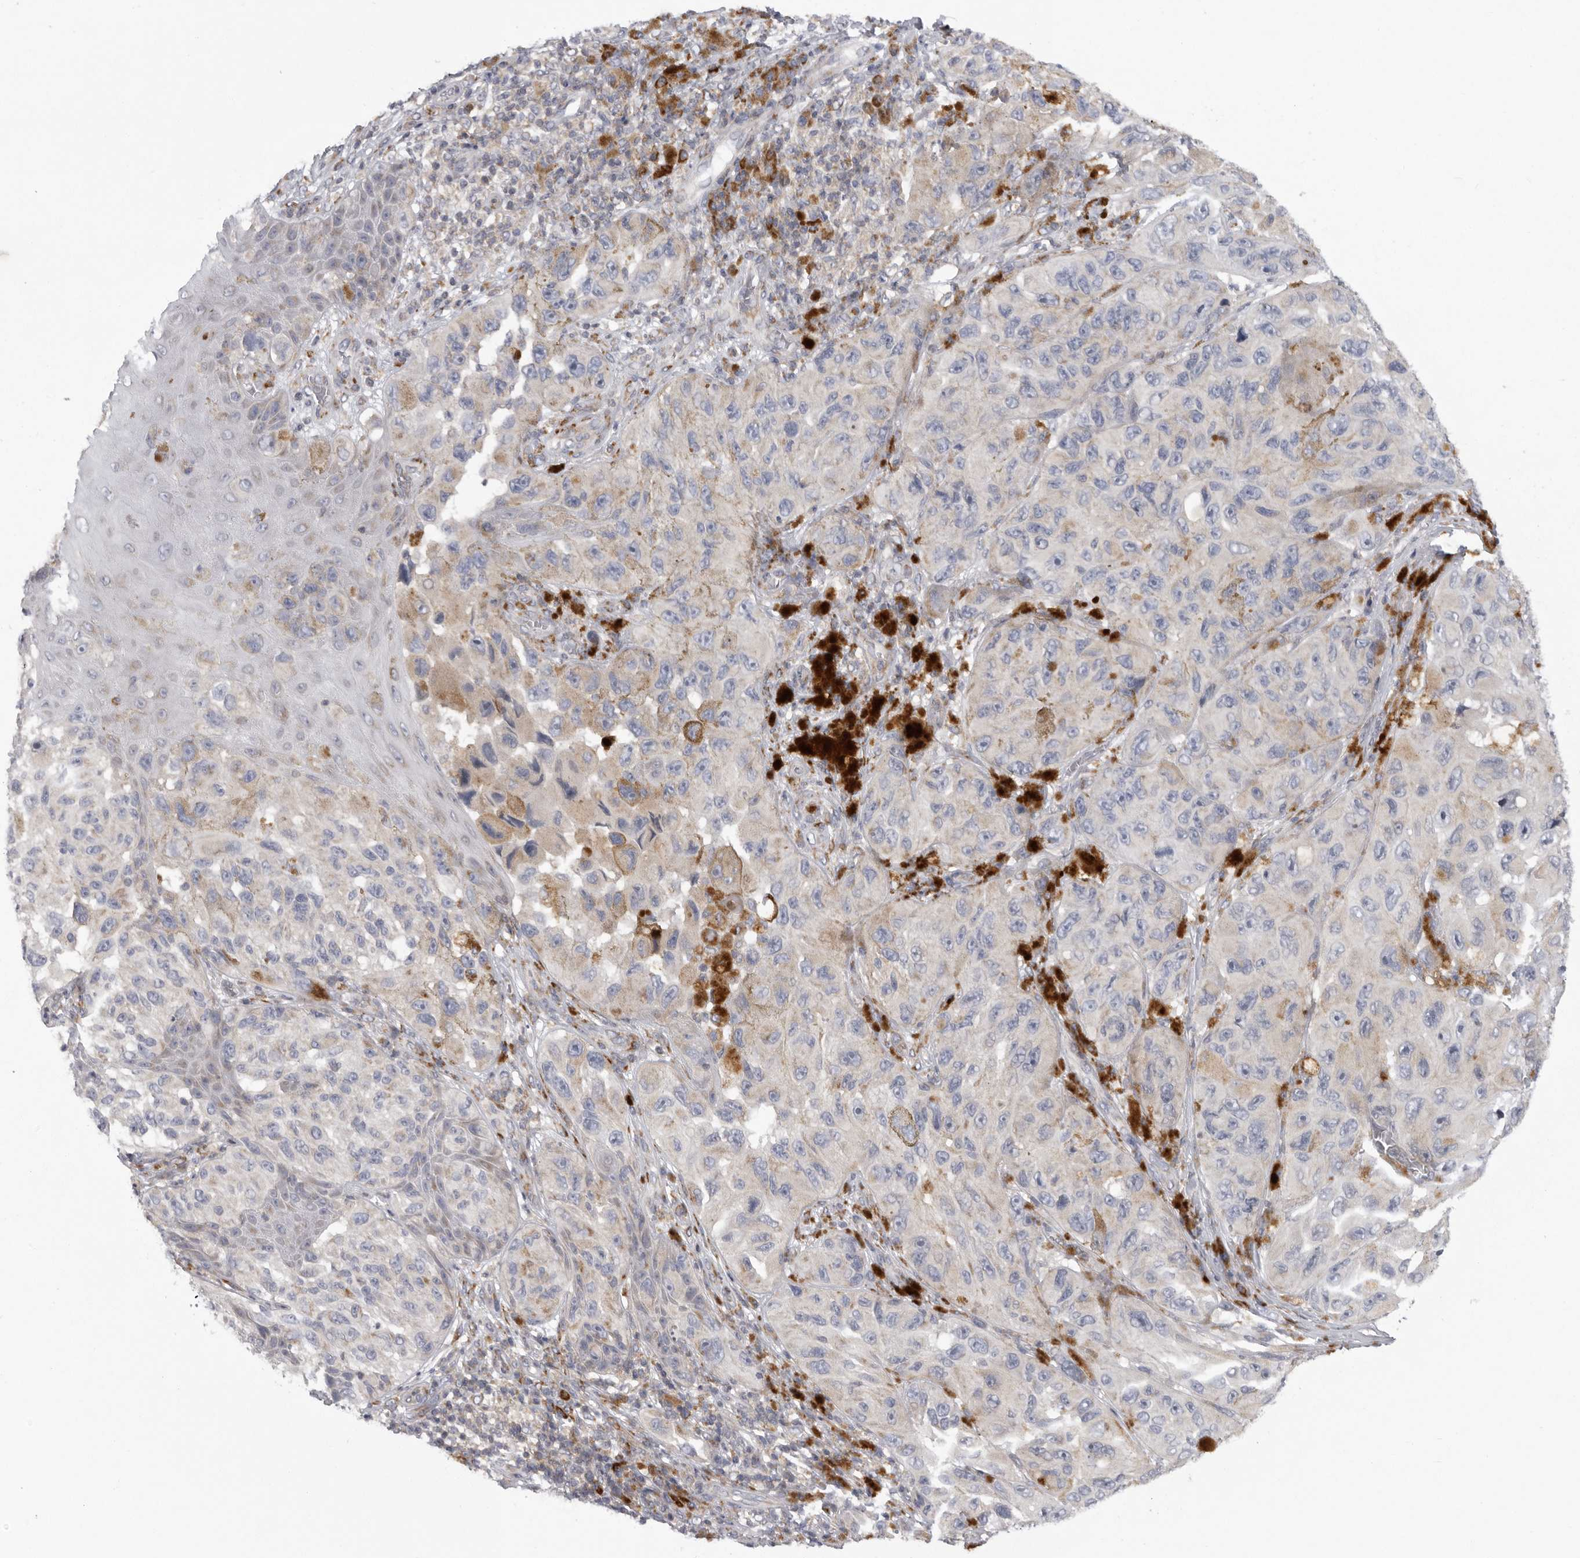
{"staining": {"intensity": "negative", "quantity": "none", "location": "none"}, "tissue": "melanoma", "cell_type": "Tumor cells", "image_type": "cancer", "snomed": [{"axis": "morphology", "description": "Malignant melanoma, NOS"}, {"axis": "topography", "description": "Skin"}], "caption": "A high-resolution histopathology image shows immunohistochemistry (IHC) staining of melanoma, which exhibits no significant positivity in tumor cells. (Stains: DAB IHC with hematoxylin counter stain, Microscopy: brightfield microscopy at high magnification).", "gene": "USP24", "patient": {"sex": "female", "age": 73}}